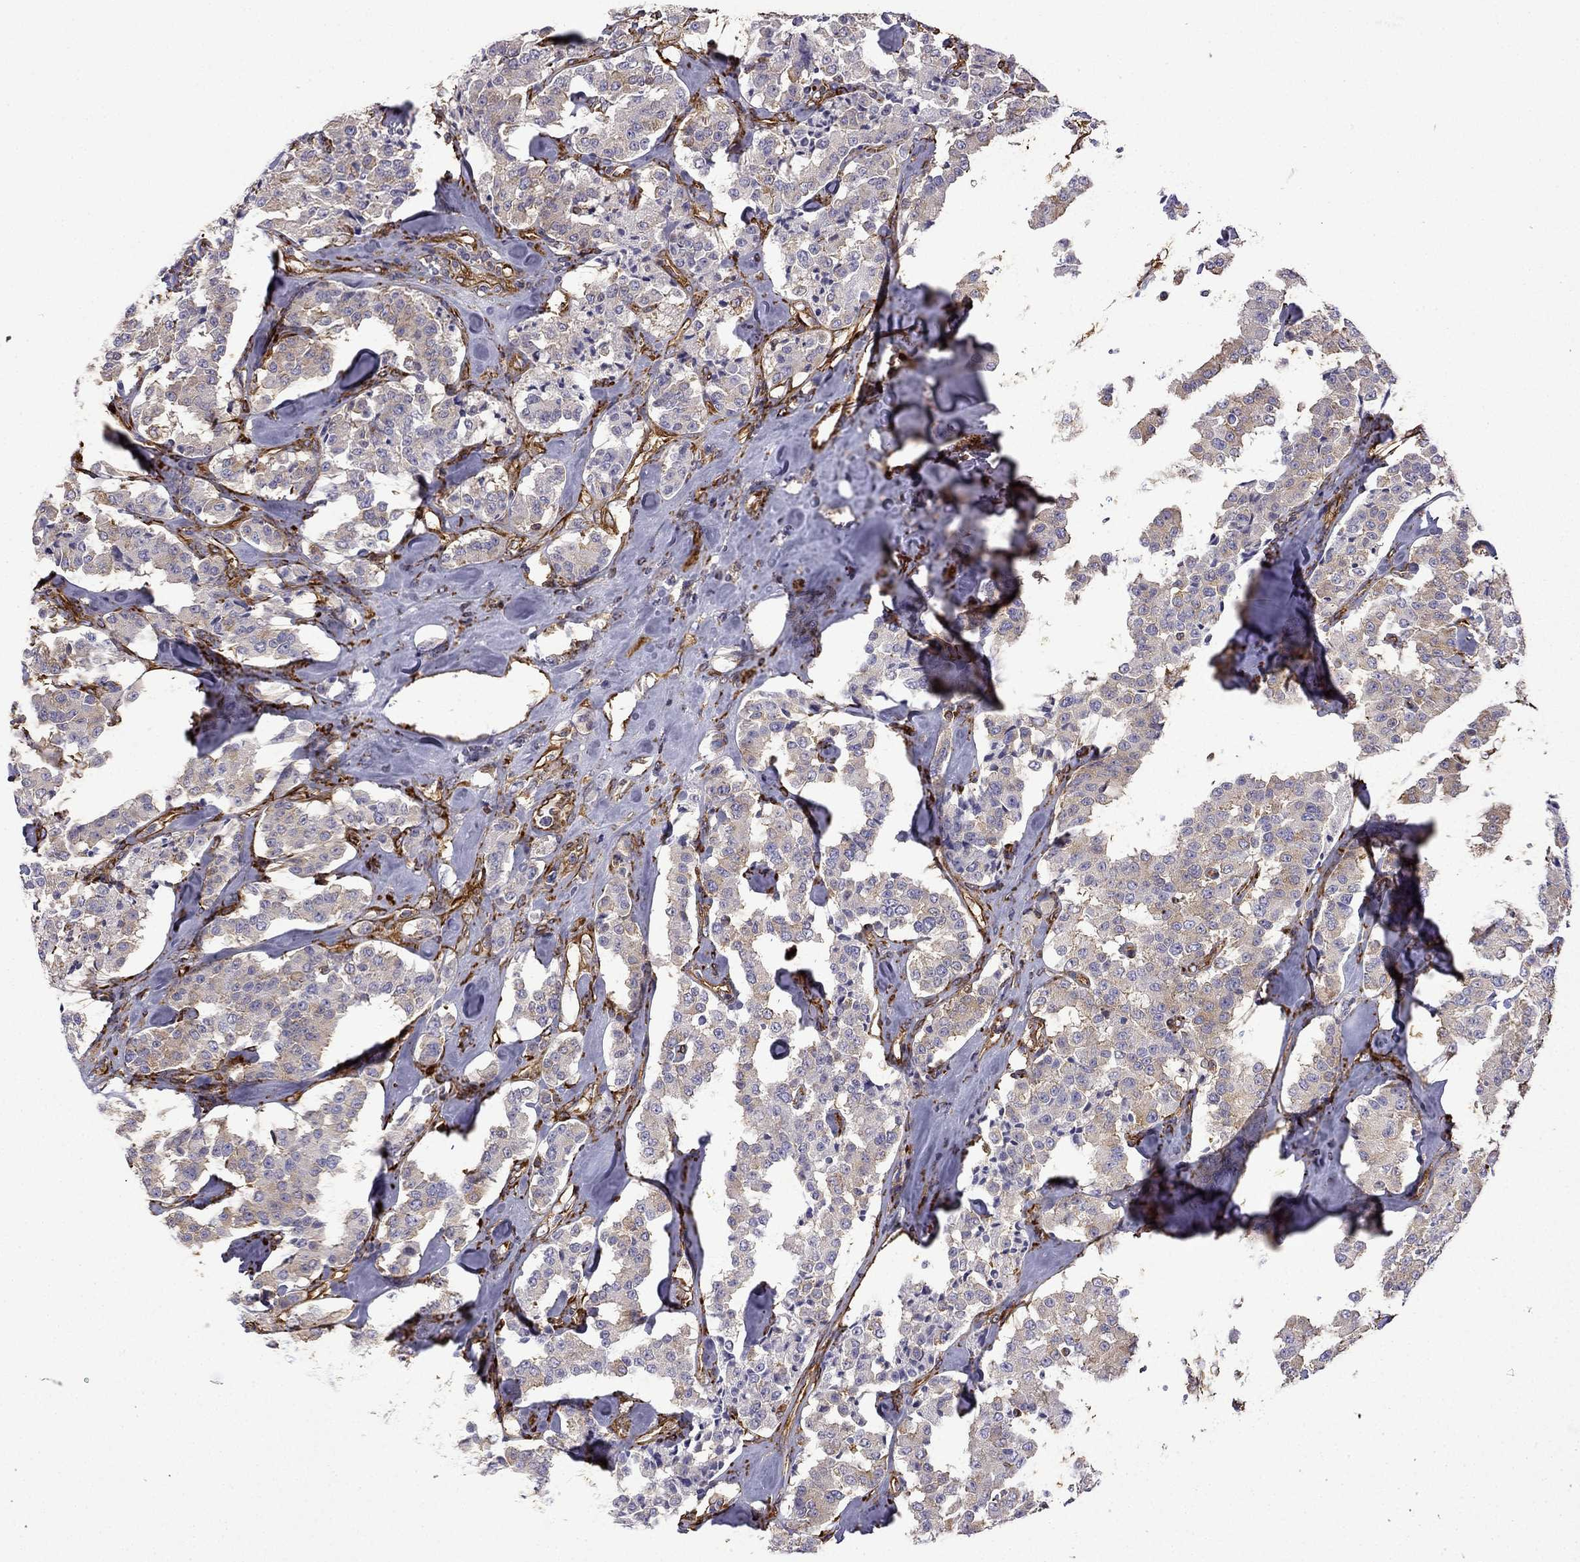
{"staining": {"intensity": "weak", "quantity": ">75%", "location": "cytoplasmic/membranous"}, "tissue": "carcinoid", "cell_type": "Tumor cells", "image_type": "cancer", "snomed": [{"axis": "morphology", "description": "Carcinoid, malignant, NOS"}, {"axis": "topography", "description": "Pancreas"}], "caption": "DAB immunohistochemical staining of human carcinoid exhibits weak cytoplasmic/membranous protein staining in about >75% of tumor cells.", "gene": "MAP4", "patient": {"sex": "male", "age": 41}}